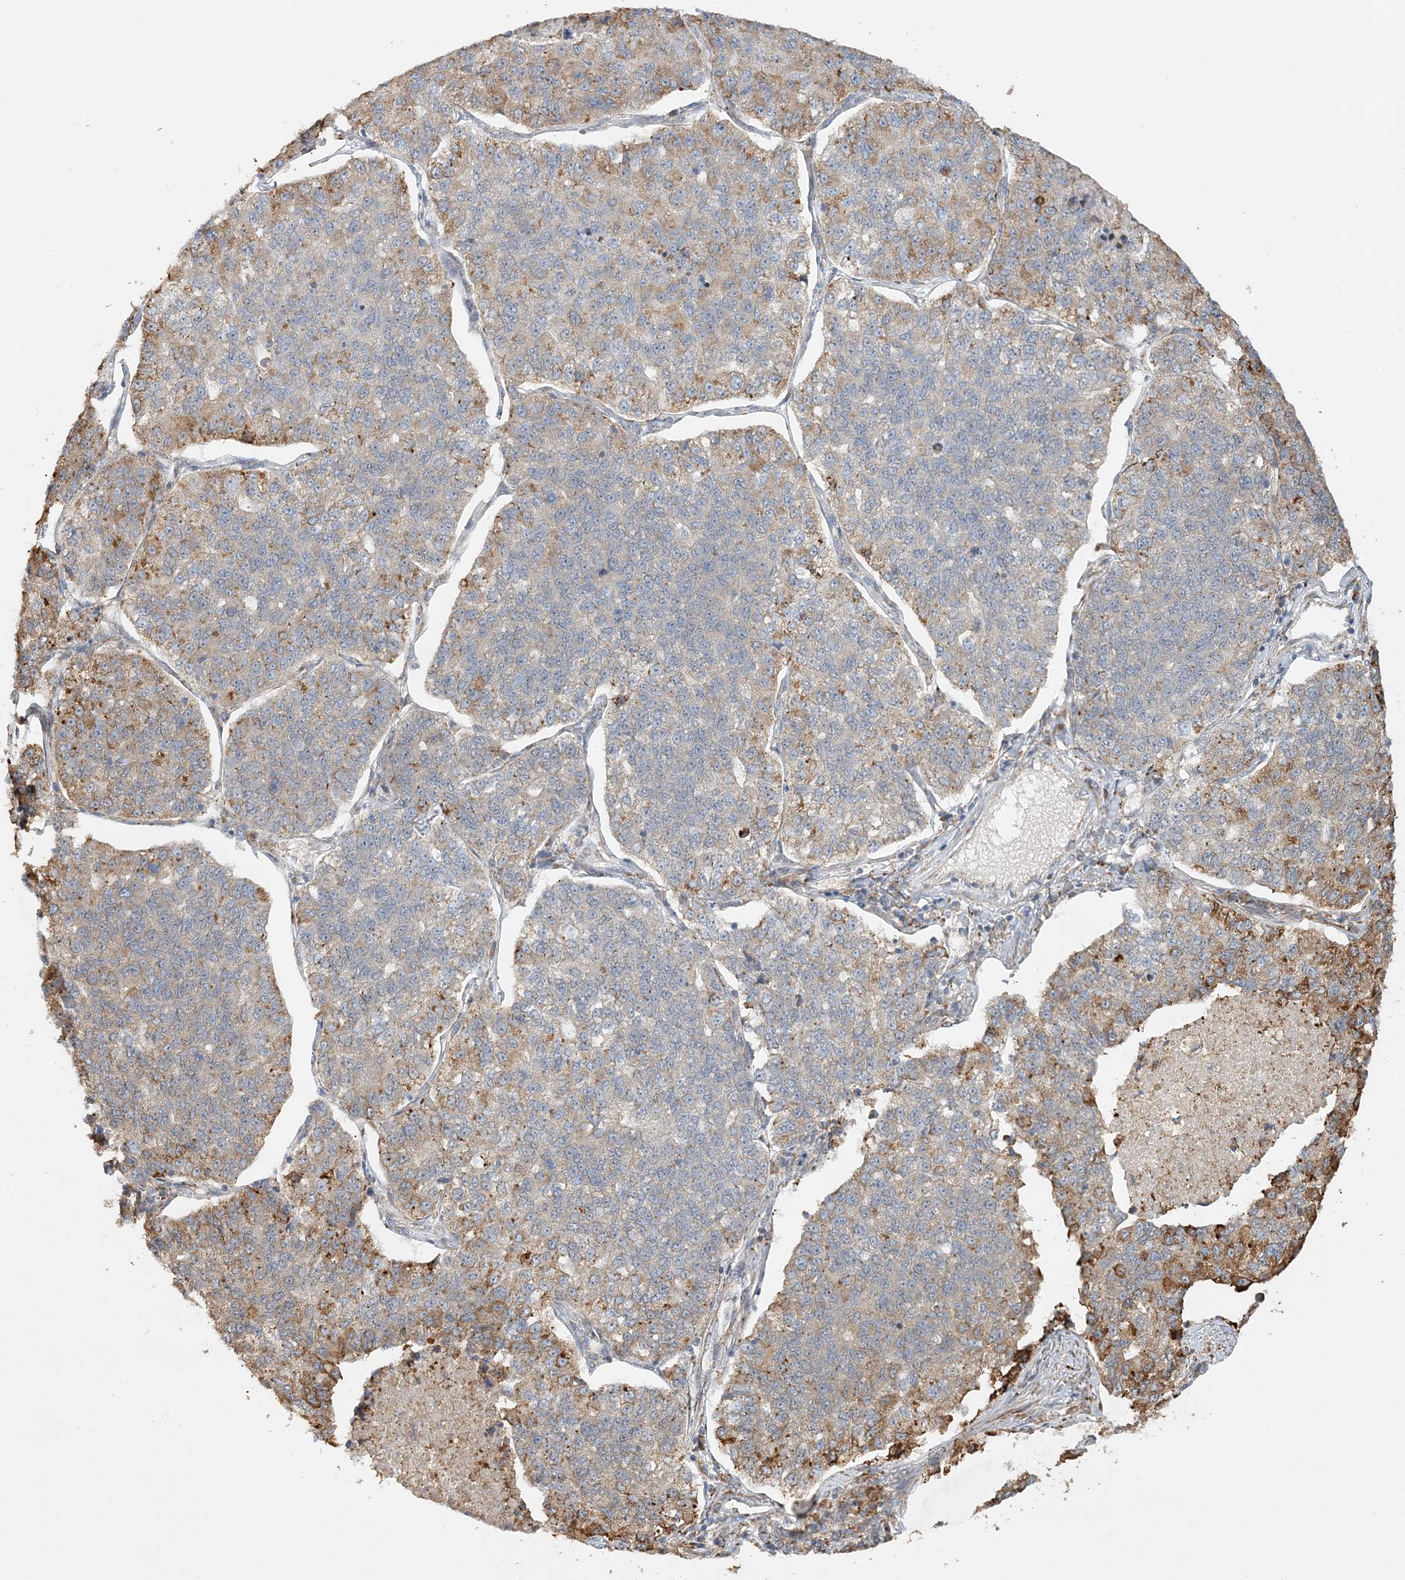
{"staining": {"intensity": "moderate", "quantity": "25%-75%", "location": "cytoplasmic/membranous"}, "tissue": "lung cancer", "cell_type": "Tumor cells", "image_type": "cancer", "snomed": [{"axis": "morphology", "description": "Adenocarcinoma, NOS"}, {"axis": "topography", "description": "Lung"}], "caption": "High-magnification brightfield microscopy of adenocarcinoma (lung) stained with DAB (3,3'-diaminobenzidine) (brown) and counterstained with hematoxylin (blue). tumor cells exhibit moderate cytoplasmic/membranous positivity is seen in about25%-75% of cells. (IHC, brightfield microscopy, high magnification).", "gene": "ZFYVE16", "patient": {"sex": "male", "age": 49}}